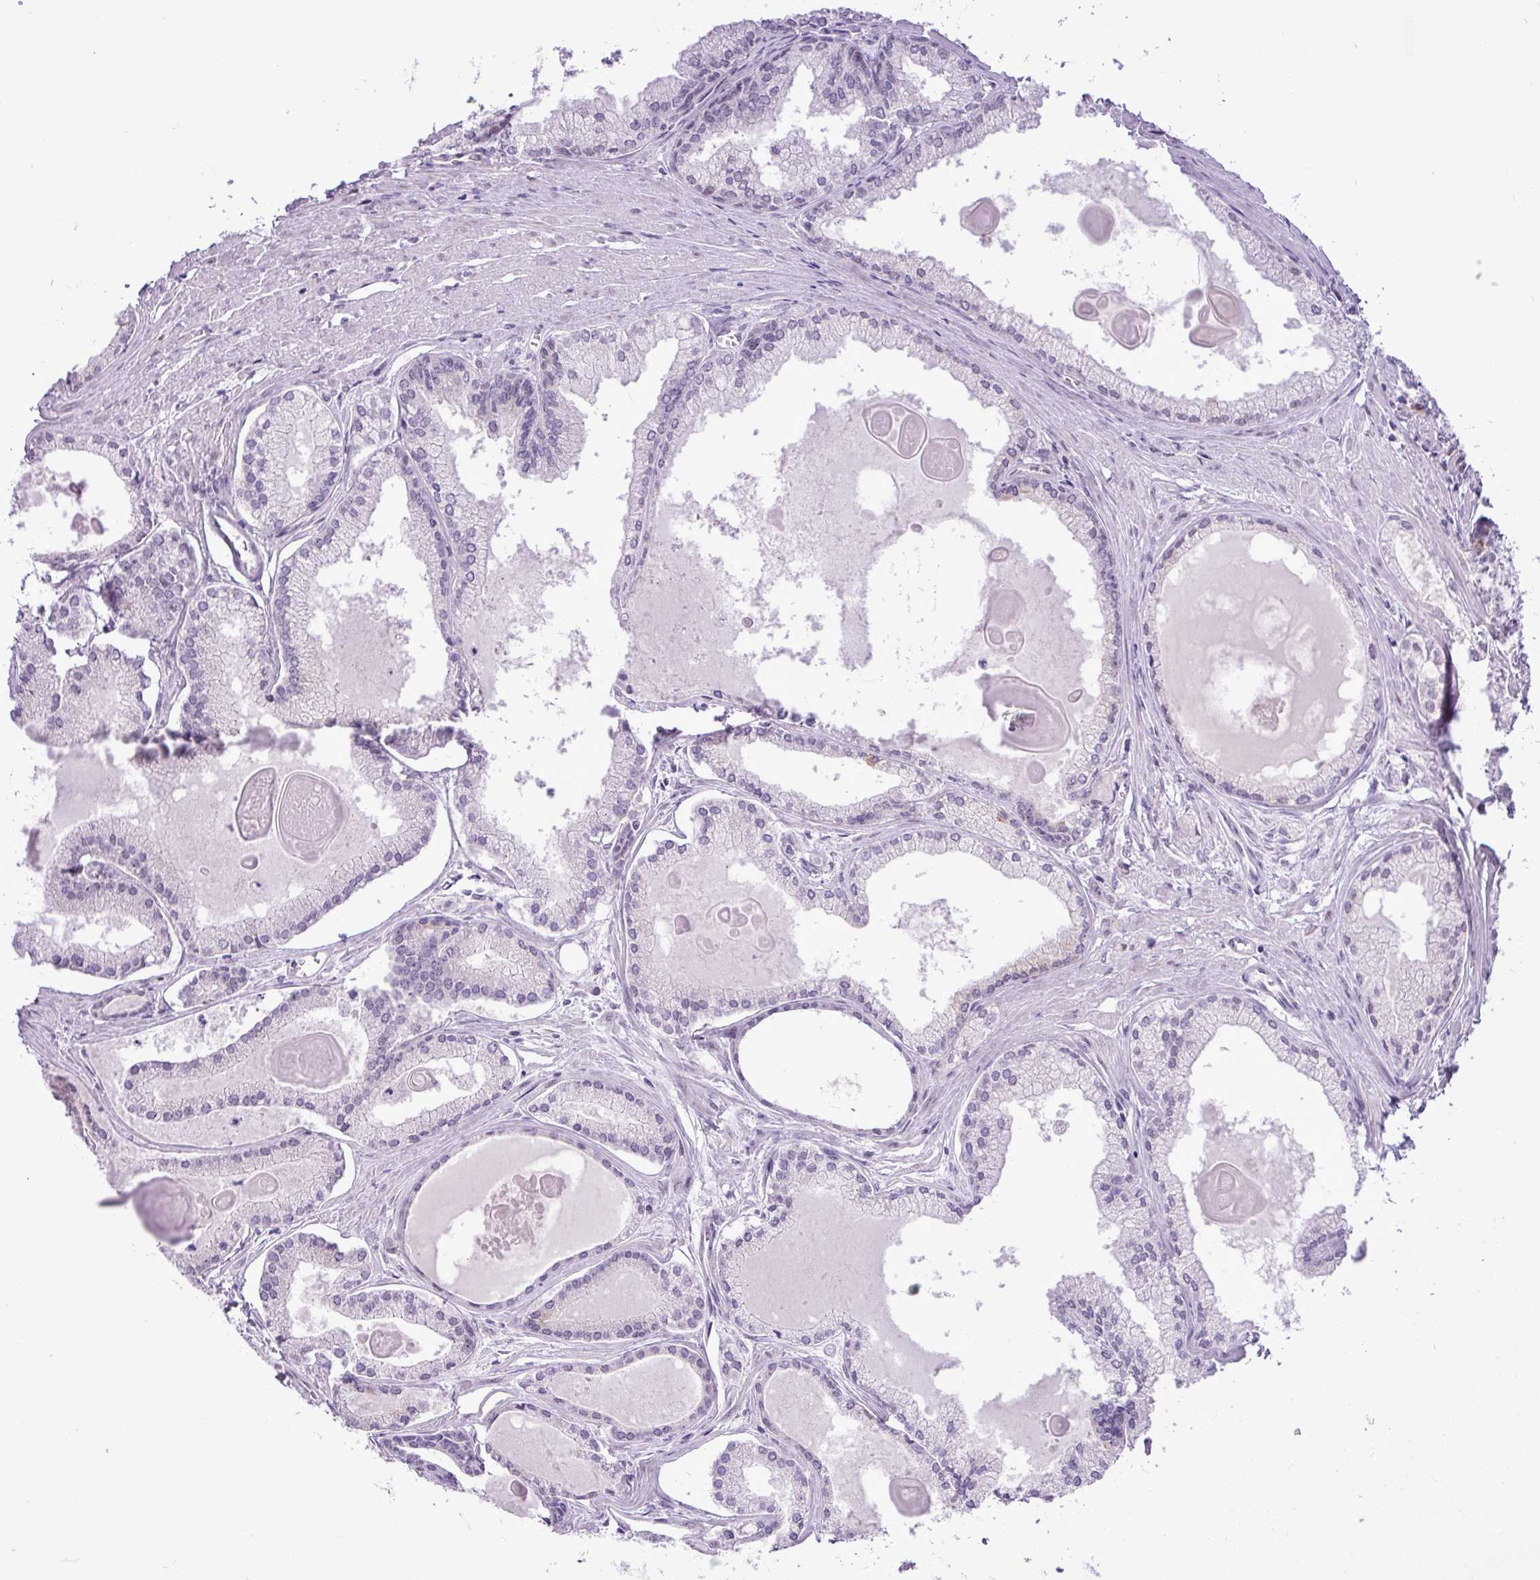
{"staining": {"intensity": "negative", "quantity": "none", "location": "none"}, "tissue": "prostate cancer", "cell_type": "Tumor cells", "image_type": "cancer", "snomed": [{"axis": "morphology", "description": "Adenocarcinoma, High grade"}, {"axis": "topography", "description": "Prostate"}], "caption": "This micrograph is of prostate cancer stained with IHC to label a protein in brown with the nuclei are counter-stained blue. There is no staining in tumor cells.", "gene": "ELOA2", "patient": {"sex": "male", "age": 68}}